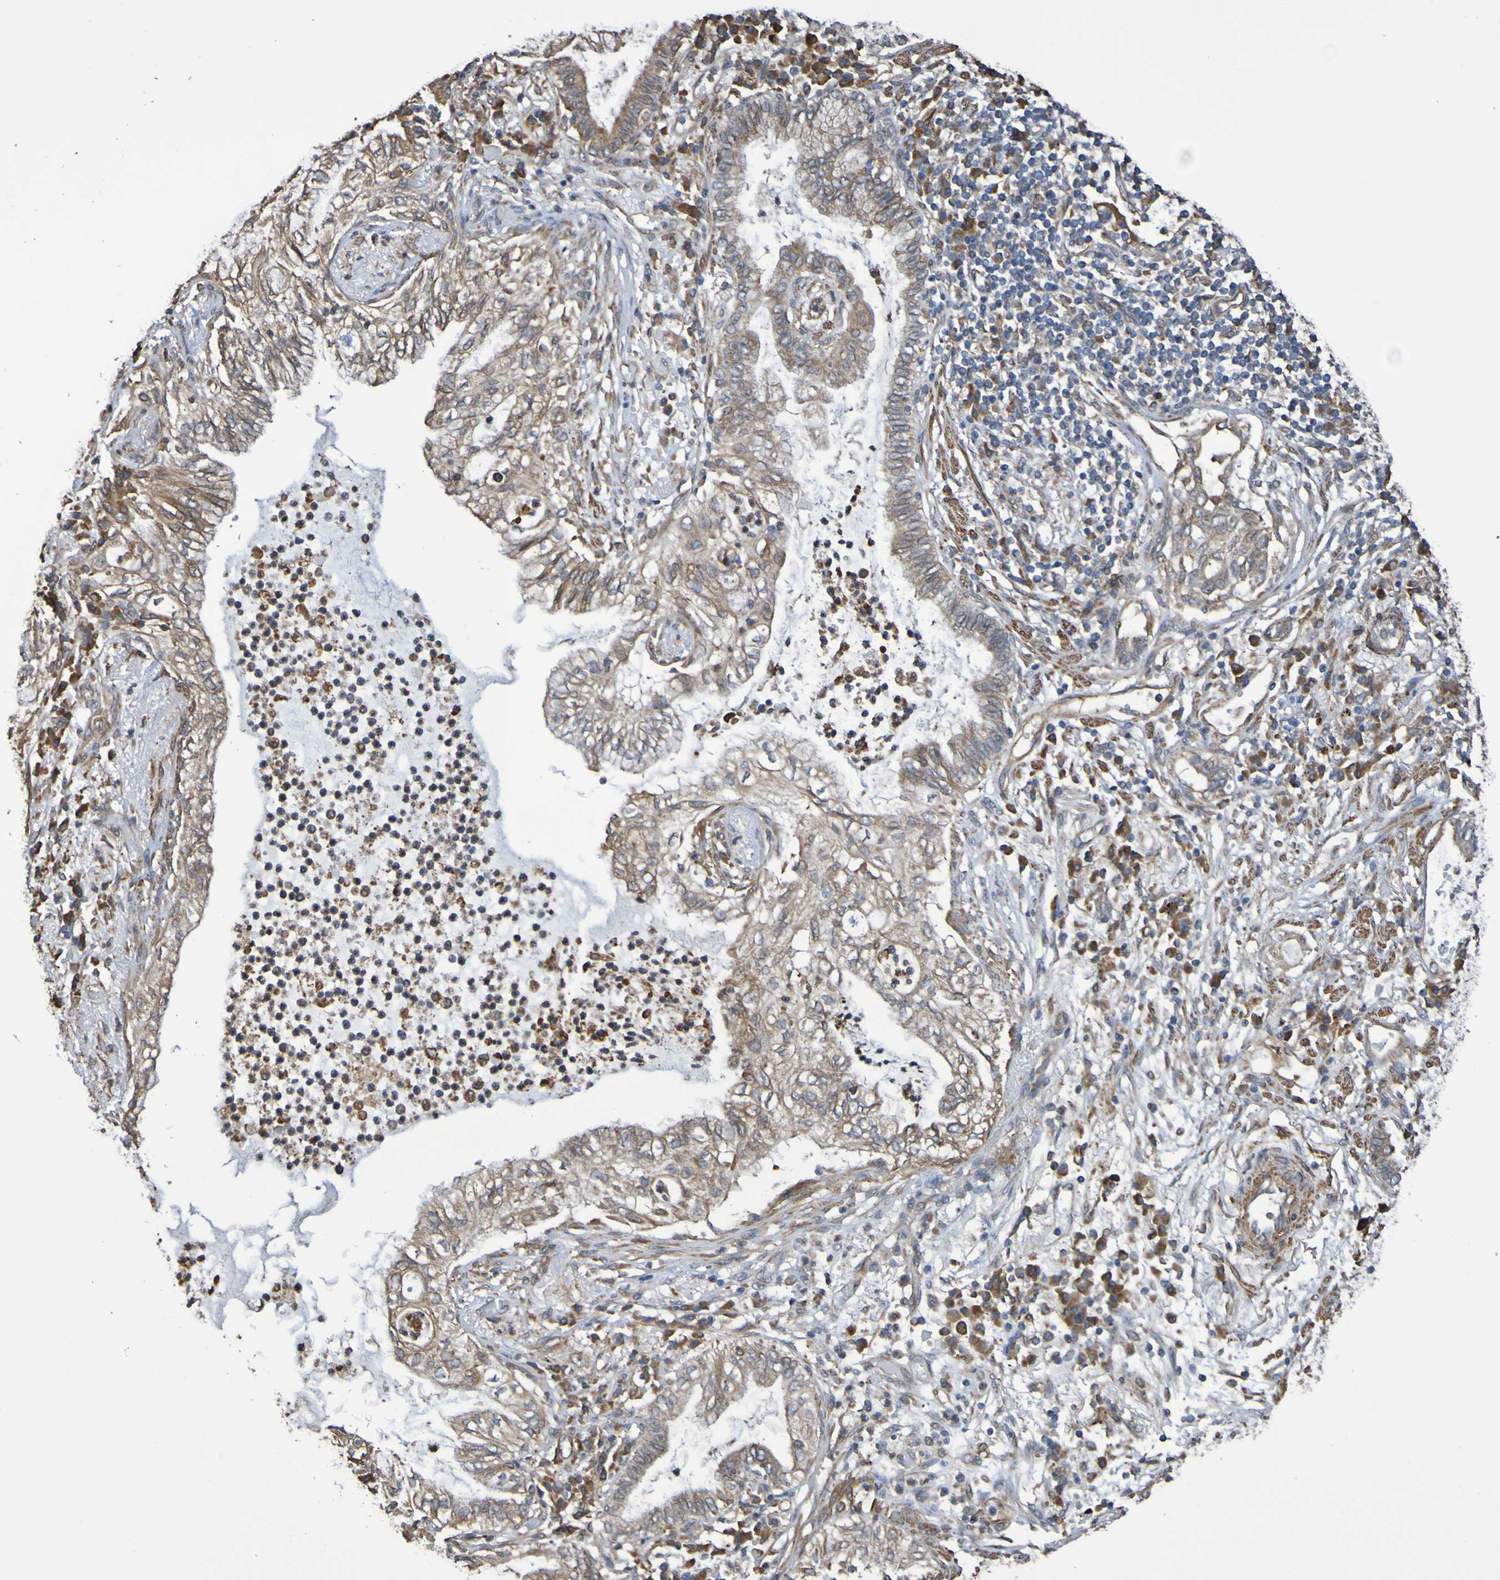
{"staining": {"intensity": "weak", "quantity": "<25%", "location": "cytoplasmic/membranous"}, "tissue": "lung cancer", "cell_type": "Tumor cells", "image_type": "cancer", "snomed": [{"axis": "morphology", "description": "Normal tissue, NOS"}, {"axis": "morphology", "description": "Adenocarcinoma, NOS"}, {"axis": "topography", "description": "Bronchus"}, {"axis": "topography", "description": "Lung"}], "caption": "Immunohistochemistry (IHC) image of neoplastic tissue: human lung cancer (adenocarcinoma) stained with DAB exhibits no significant protein staining in tumor cells.", "gene": "RAB11A", "patient": {"sex": "female", "age": 70}}